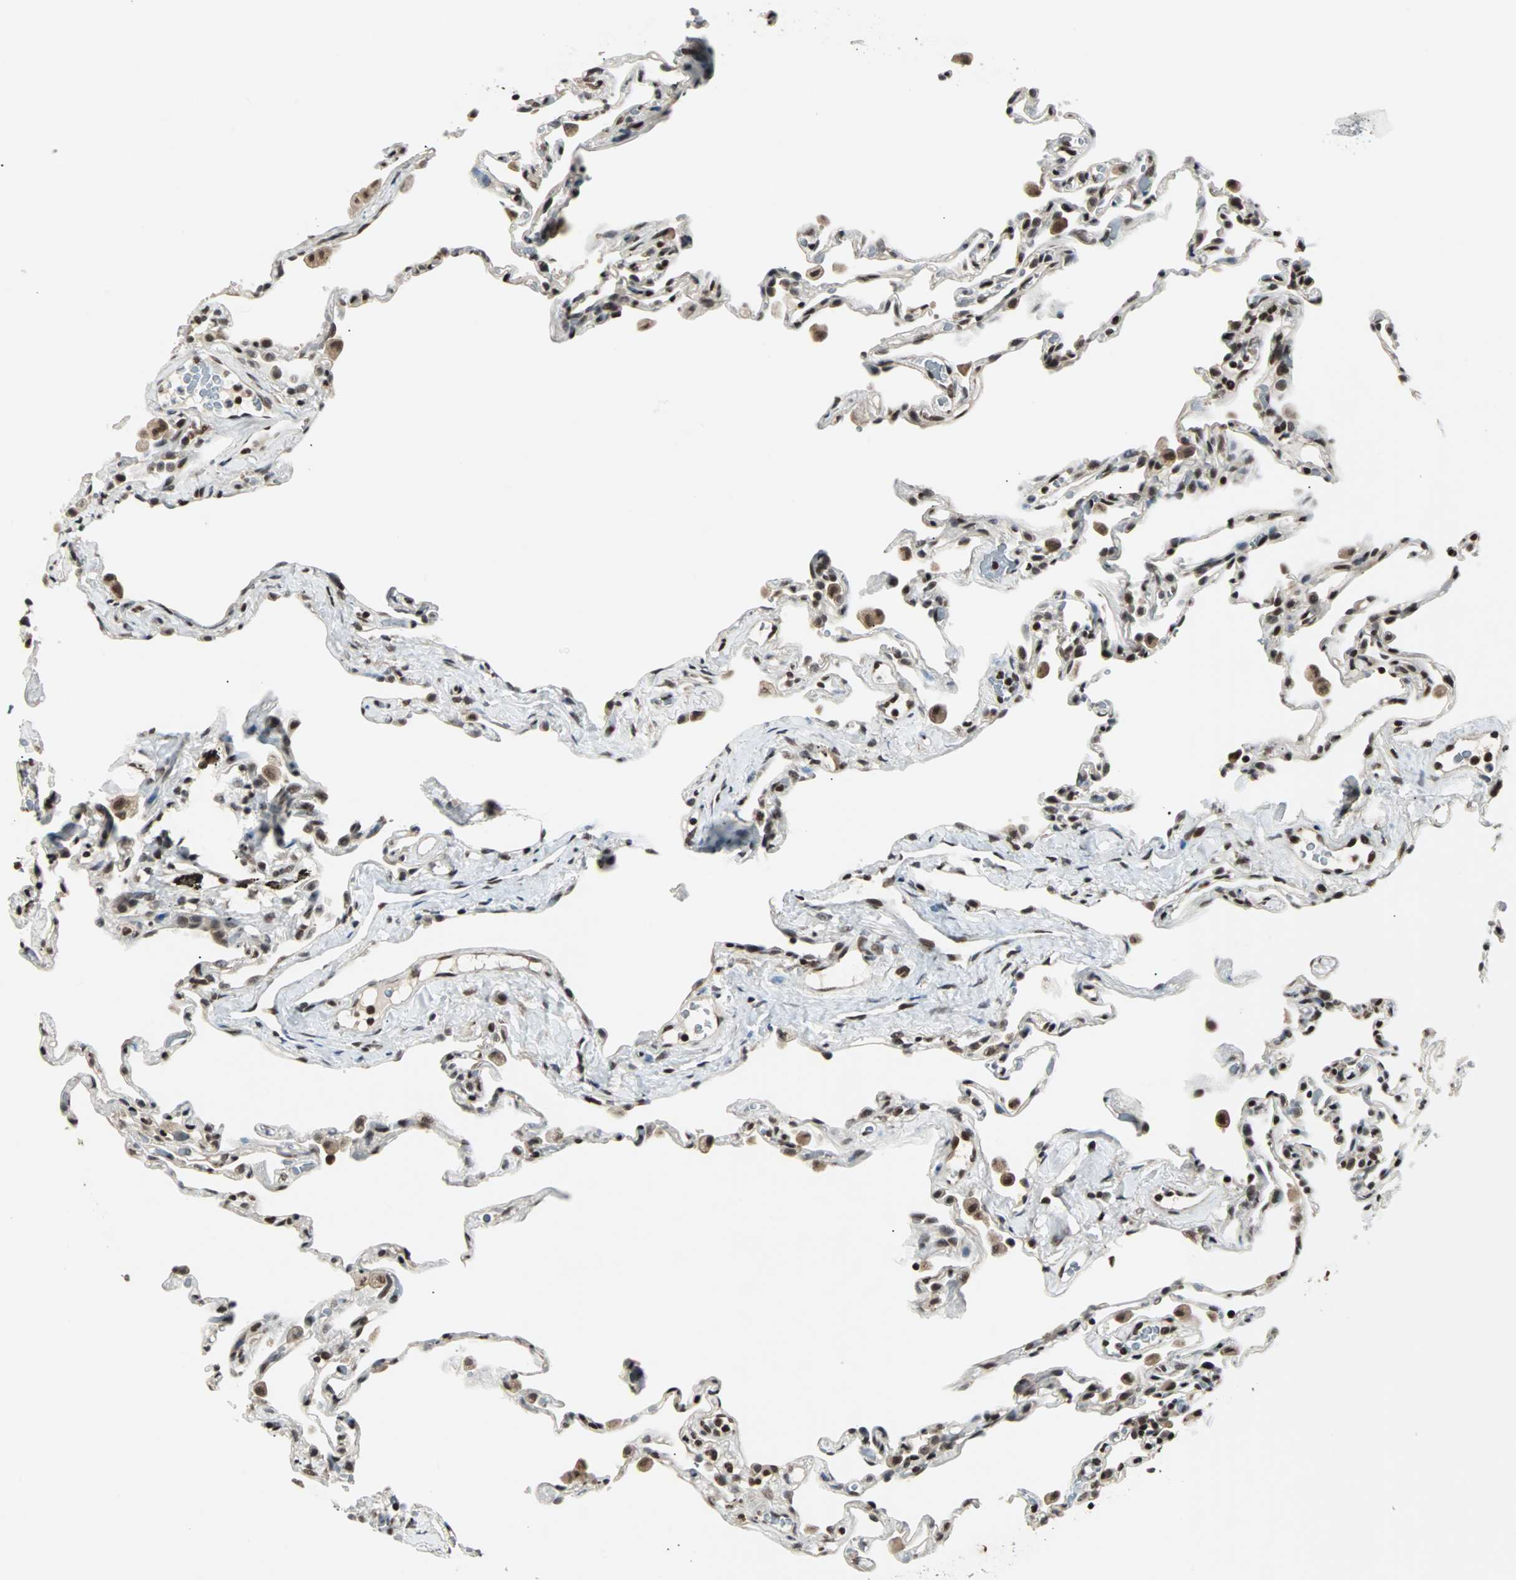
{"staining": {"intensity": "strong", "quantity": ">75%", "location": "nuclear"}, "tissue": "lung", "cell_type": "Alveolar cells", "image_type": "normal", "snomed": [{"axis": "morphology", "description": "Normal tissue, NOS"}, {"axis": "topography", "description": "Lung"}], "caption": "Lung stained with IHC displays strong nuclear staining in about >75% of alveolar cells.", "gene": "TERF2IP", "patient": {"sex": "male", "age": 59}}